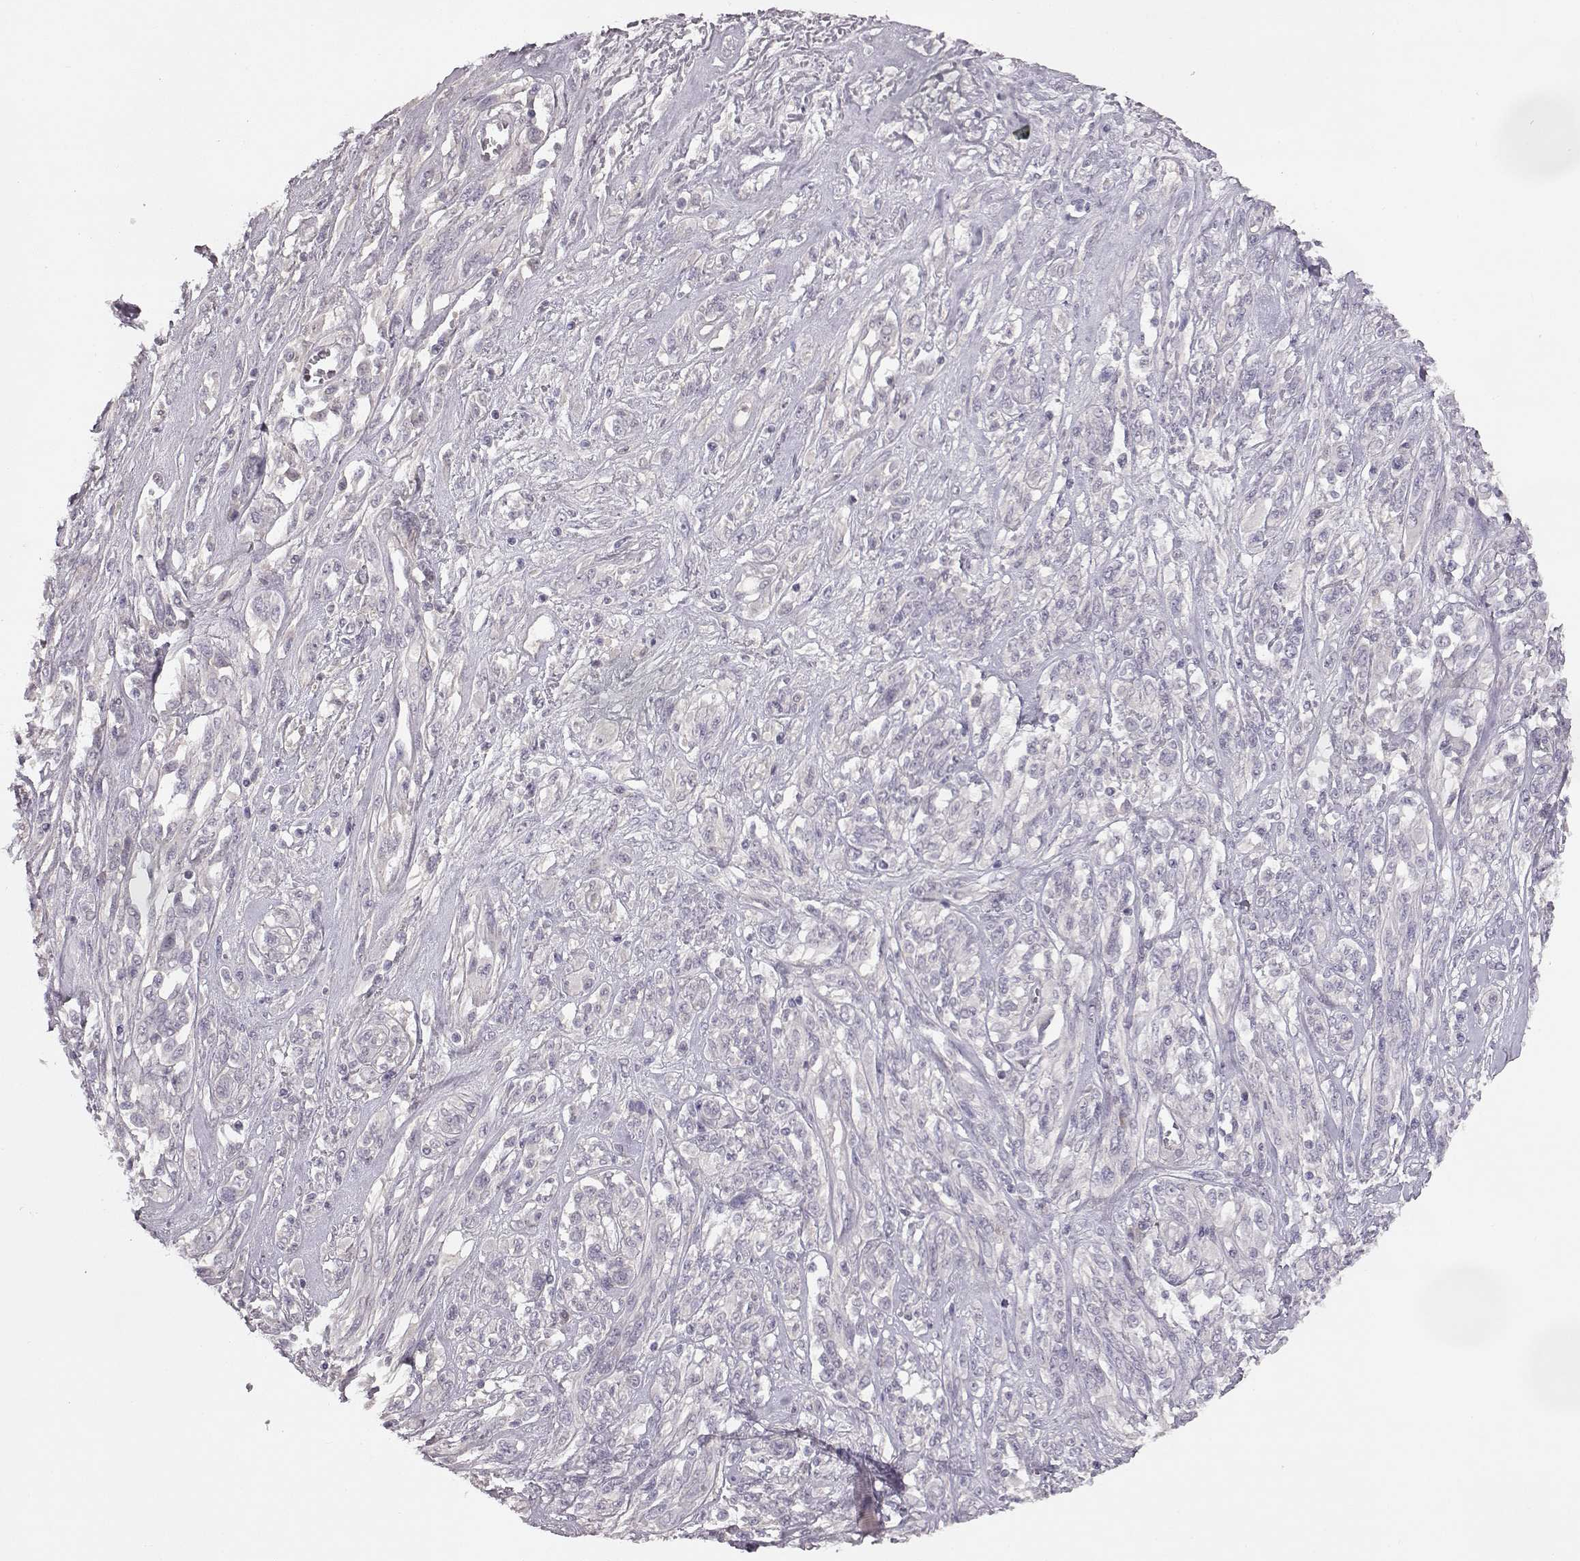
{"staining": {"intensity": "negative", "quantity": "none", "location": "none"}, "tissue": "melanoma", "cell_type": "Tumor cells", "image_type": "cancer", "snomed": [{"axis": "morphology", "description": "Malignant melanoma, NOS"}, {"axis": "topography", "description": "Skin"}], "caption": "Immunohistochemistry of malignant melanoma exhibits no expression in tumor cells.", "gene": "SPAG17", "patient": {"sex": "female", "age": 91}}